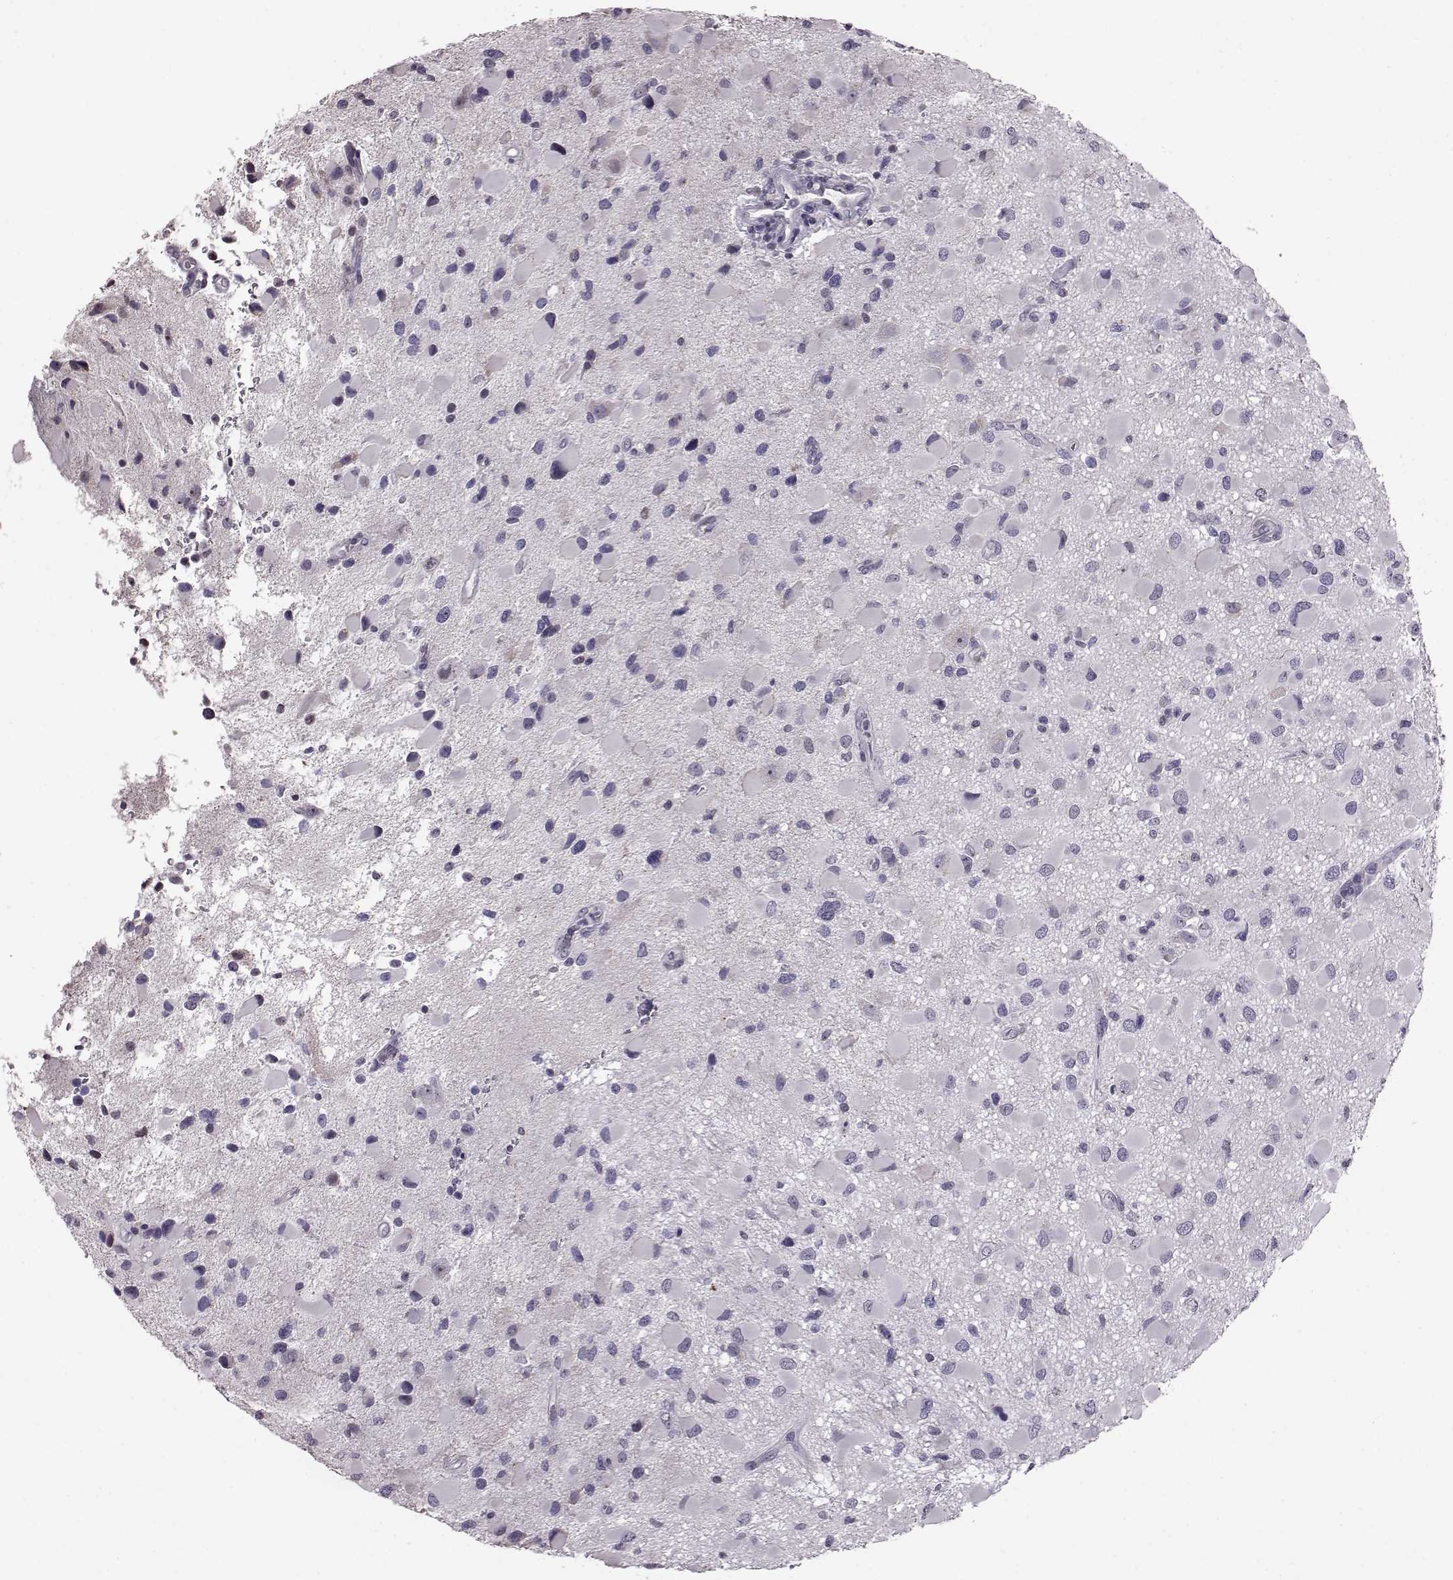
{"staining": {"intensity": "negative", "quantity": "none", "location": "none"}, "tissue": "glioma", "cell_type": "Tumor cells", "image_type": "cancer", "snomed": [{"axis": "morphology", "description": "Glioma, malignant, Low grade"}, {"axis": "topography", "description": "Brain"}], "caption": "Immunohistochemical staining of glioma shows no significant positivity in tumor cells.", "gene": "ALDH3A1", "patient": {"sex": "female", "age": 32}}